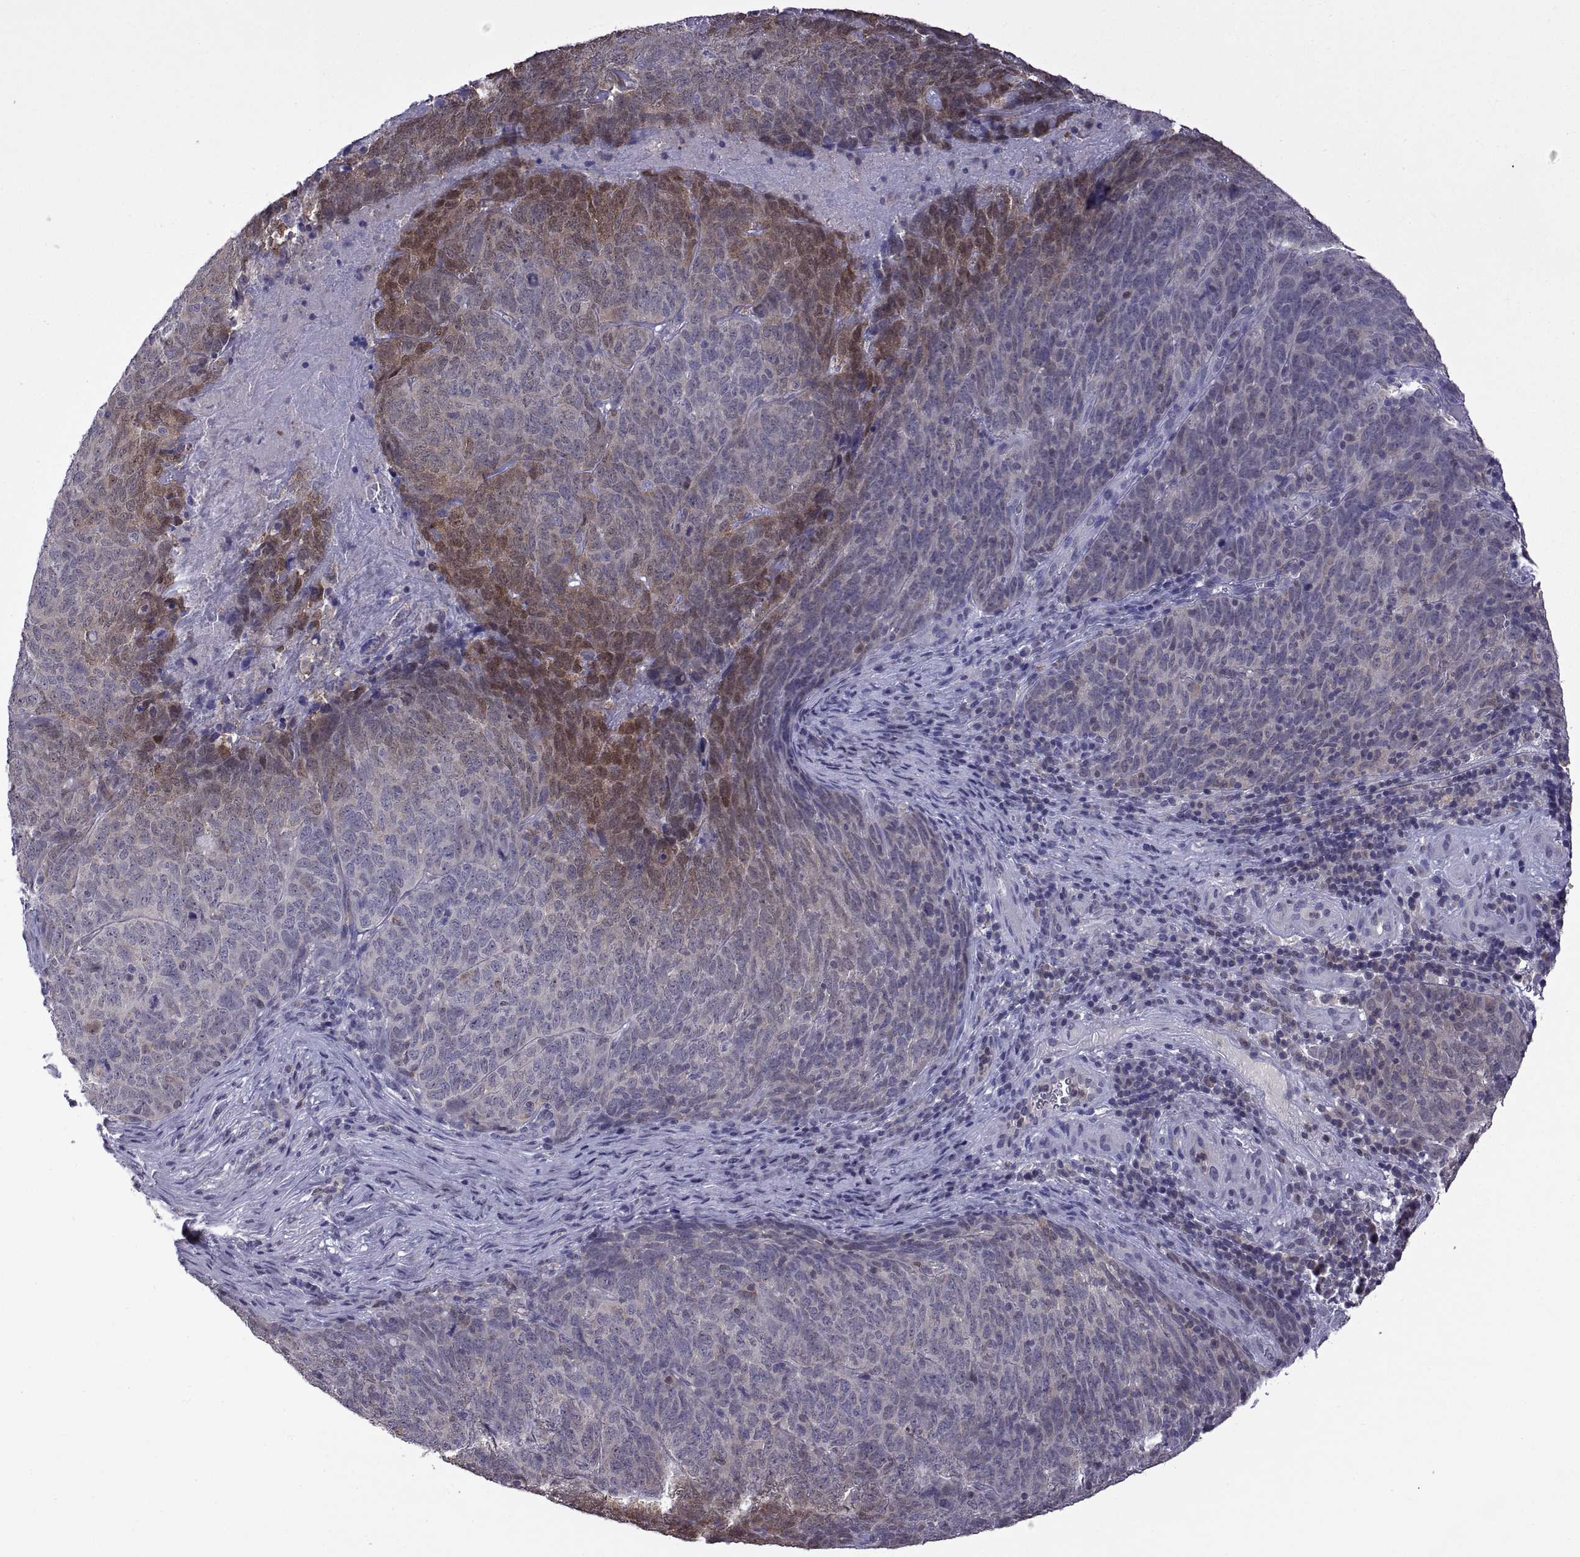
{"staining": {"intensity": "moderate", "quantity": "<25%", "location": "cytoplasmic/membranous"}, "tissue": "skin cancer", "cell_type": "Tumor cells", "image_type": "cancer", "snomed": [{"axis": "morphology", "description": "Squamous cell carcinoma, NOS"}, {"axis": "topography", "description": "Skin"}, {"axis": "topography", "description": "Anal"}], "caption": "This is an image of immunohistochemistry (IHC) staining of skin squamous cell carcinoma, which shows moderate positivity in the cytoplasmic/membranous of tumor cells.", "gene": "FGF9", "patient": {"sex": "female", "age": 51}}